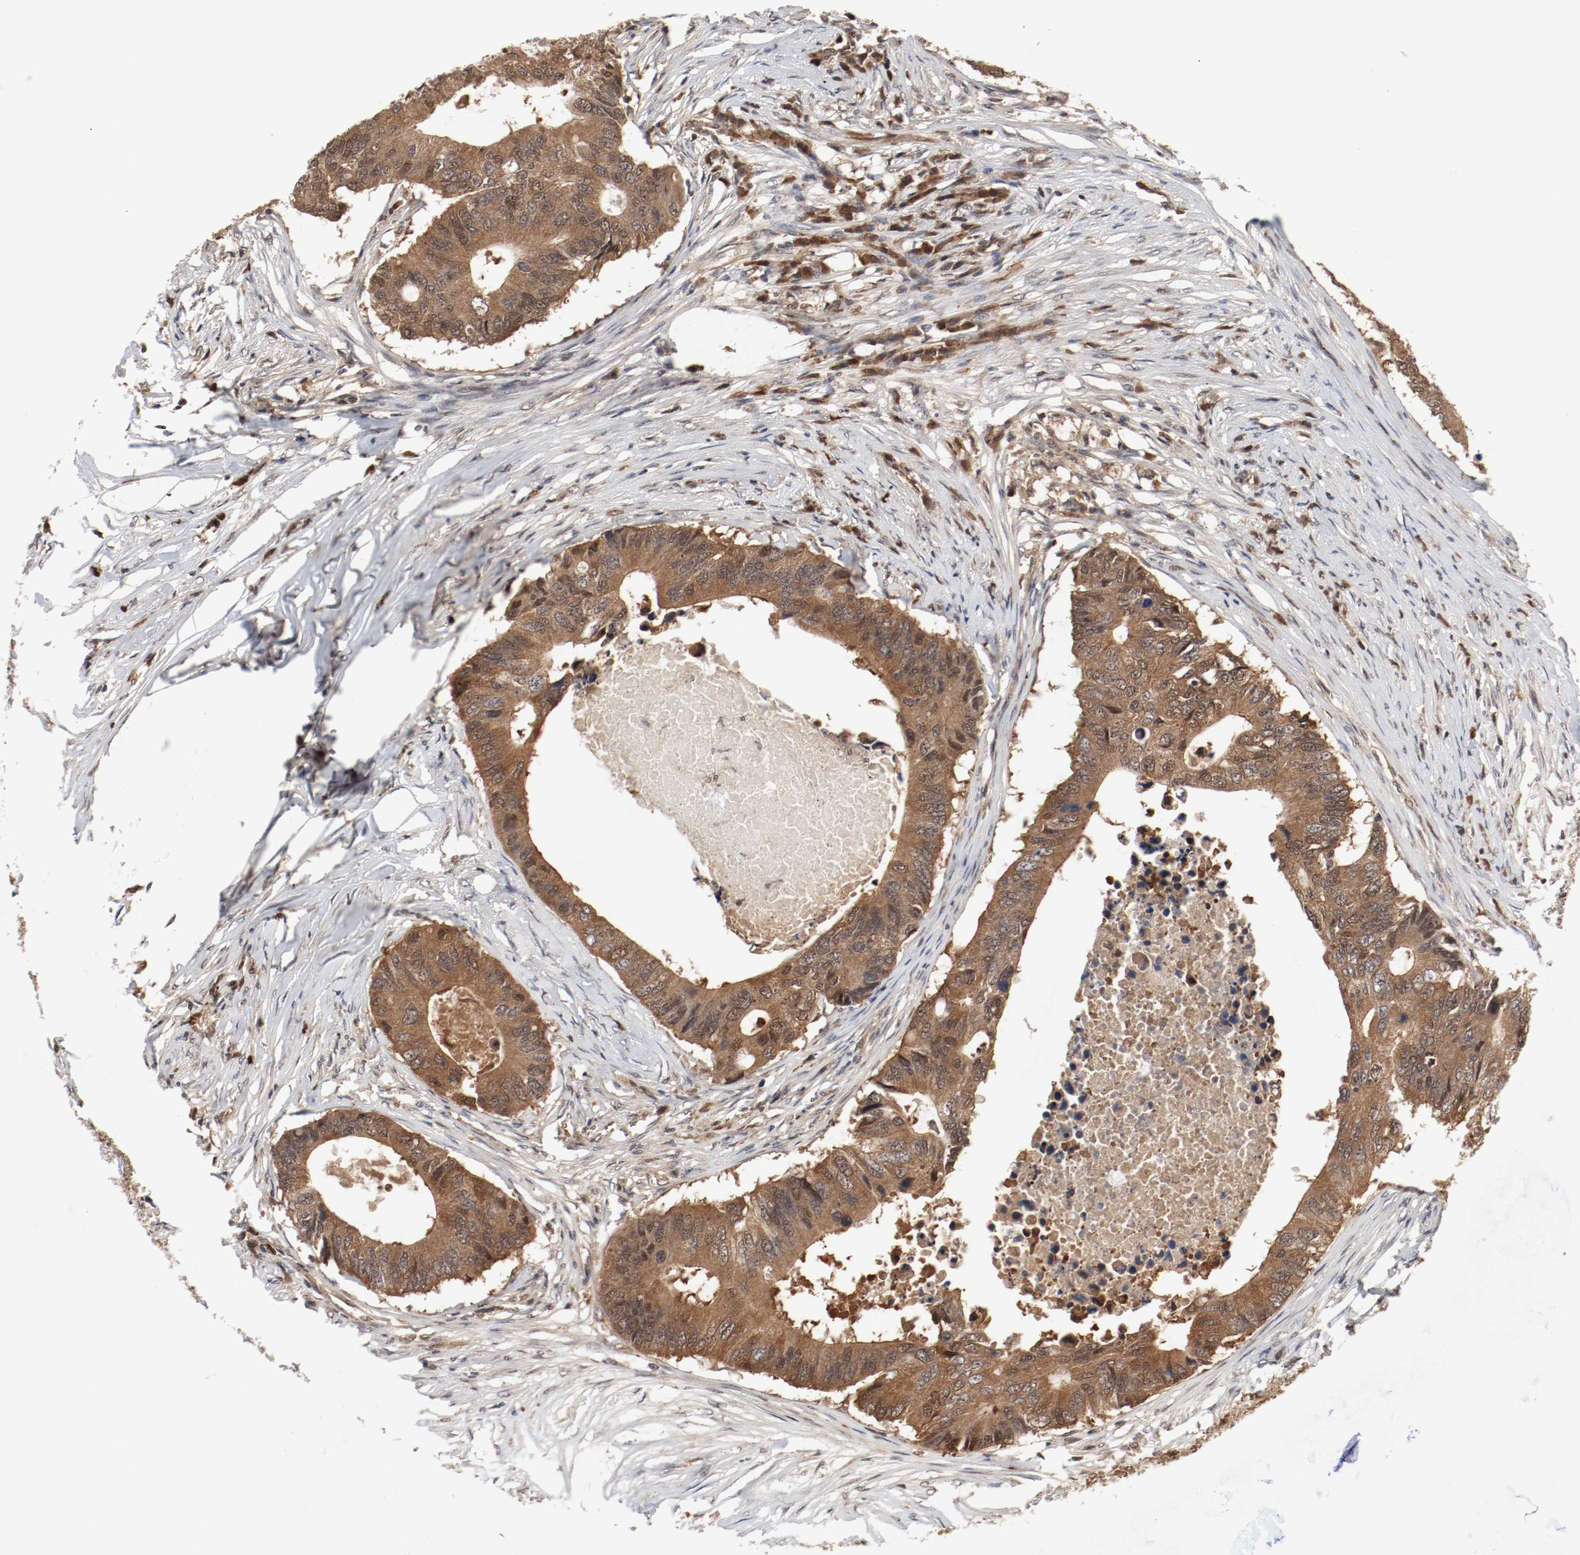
{"staining": {"intensity": "moderate", "quantity": ">75%", "location": "cytoplasmic/membranous,nuclear"}, "tissue": "colorectal cancer", "cell_type": "Tumor cells", "image_type": "cancer", "snomed": [{"axis": "morphology", "description": "Adenocarcinoma, NOS"}, {"axis": "topography", "description": "Colon"}], "caption": "IHC (DAB) staining of colorectal cancer (adenocarcinoma) reveals moderate cytoplasmic/membranous and nuclear protein expression in about >75% of tumor cells. The staining was performed using DAB (3,3'-diaminobenzidine), with brown indicating positive protein expression. Nuclei are stained blue with hematoxylin.", "gene": "AFG3L2", "patient": {"sex": "male", "age": 71}}